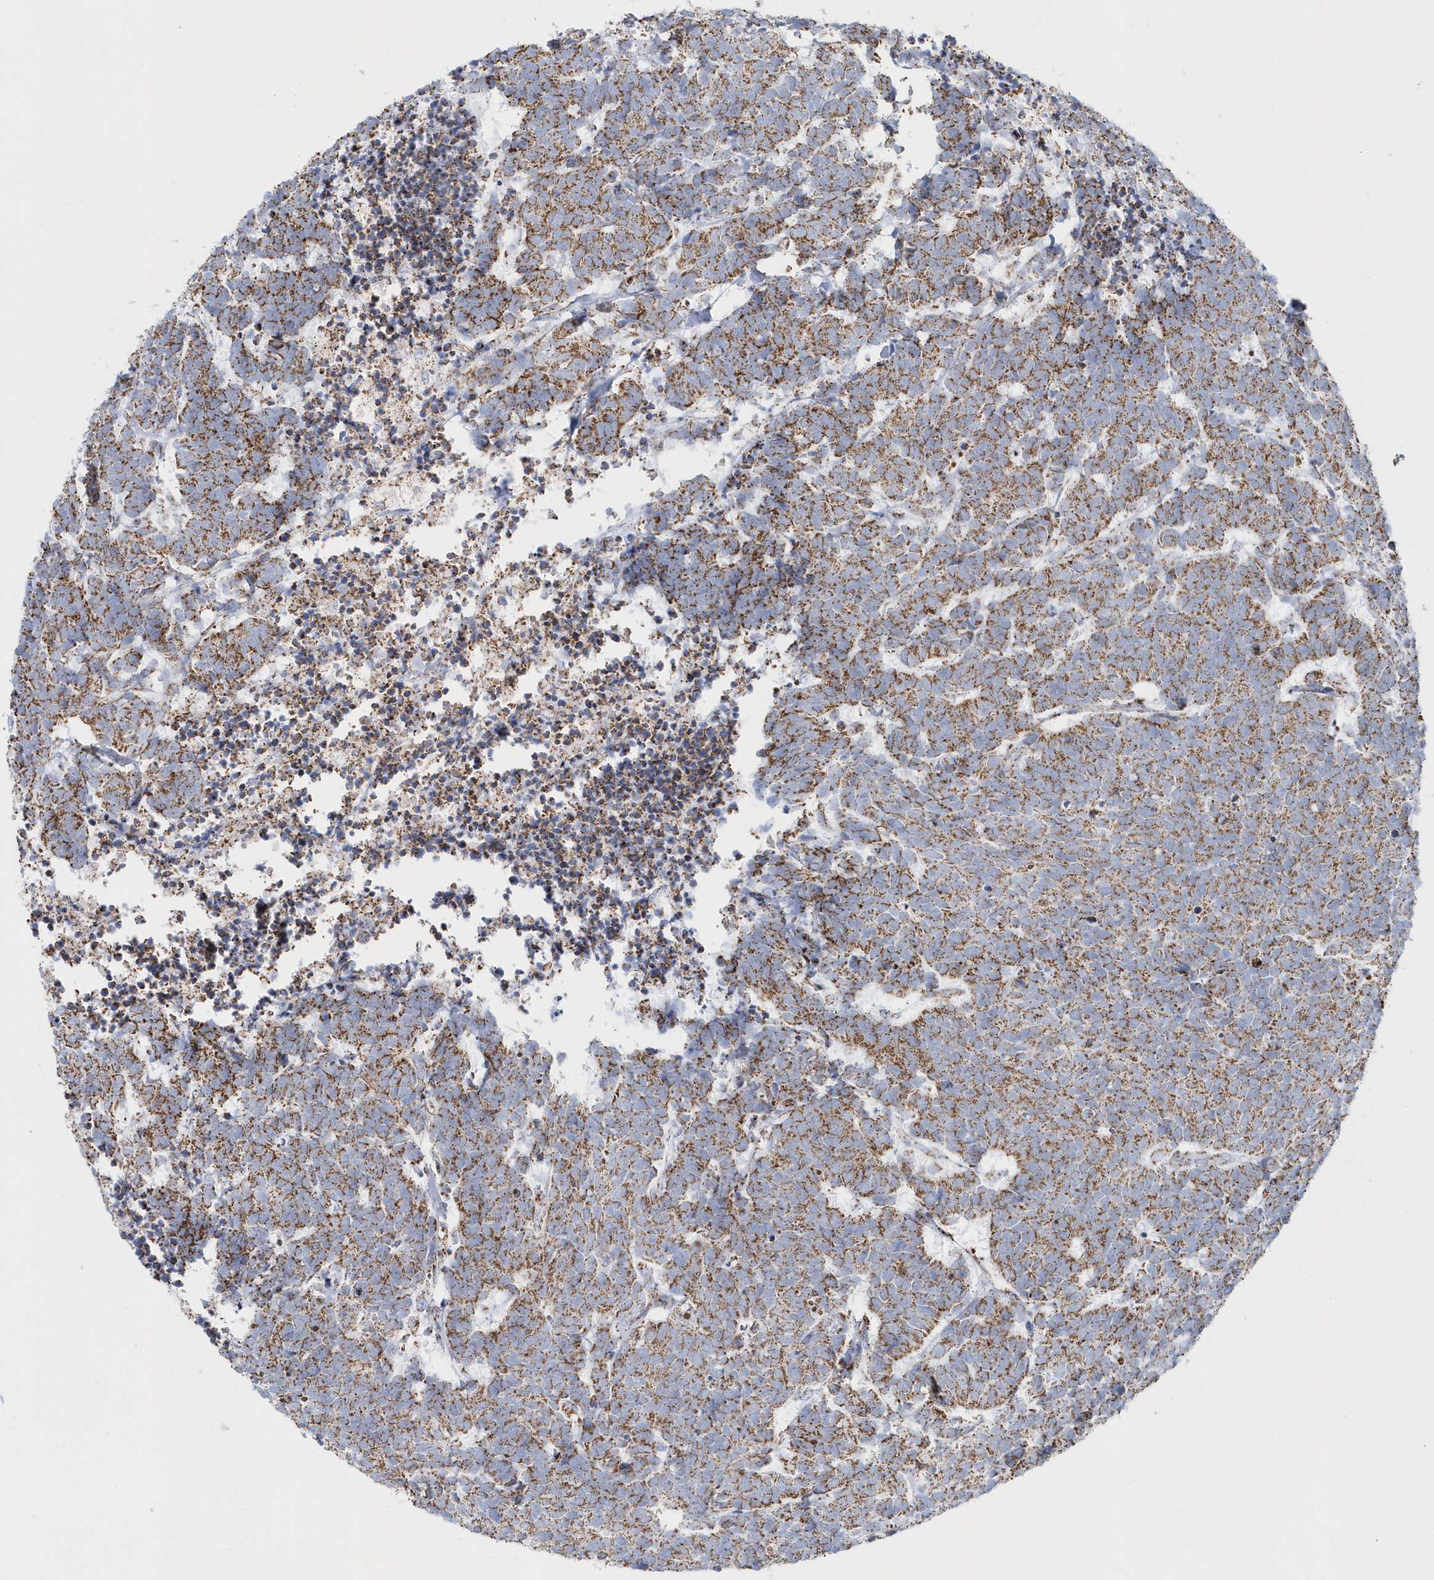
{"staining": {"intensity": "moderate", "quantity": ">75%", "location": "cytoplasmic/membranous"}, "tissue": "carcinoid", "cell_type": "Tumor cells", "image_type": "cancer", "snomed": [{"axis": "morphology", "description": "Carcinoma, NOS"}, {"axis": "morphology", "description": "Carcinoid, malignant, NOS"}, {"axis": "topography", "description": "Urinary bladder"}], "caption": "High-power microscopy captured an immunohistochemistry (IHC) photomicrograph of malignant carcinoid, revealing moderate cytoplasmic/membranous positivity in approximately >75% of tumor cells.", "gene": "TMCO6", "patient": {"sex": "male", "age": 57}}